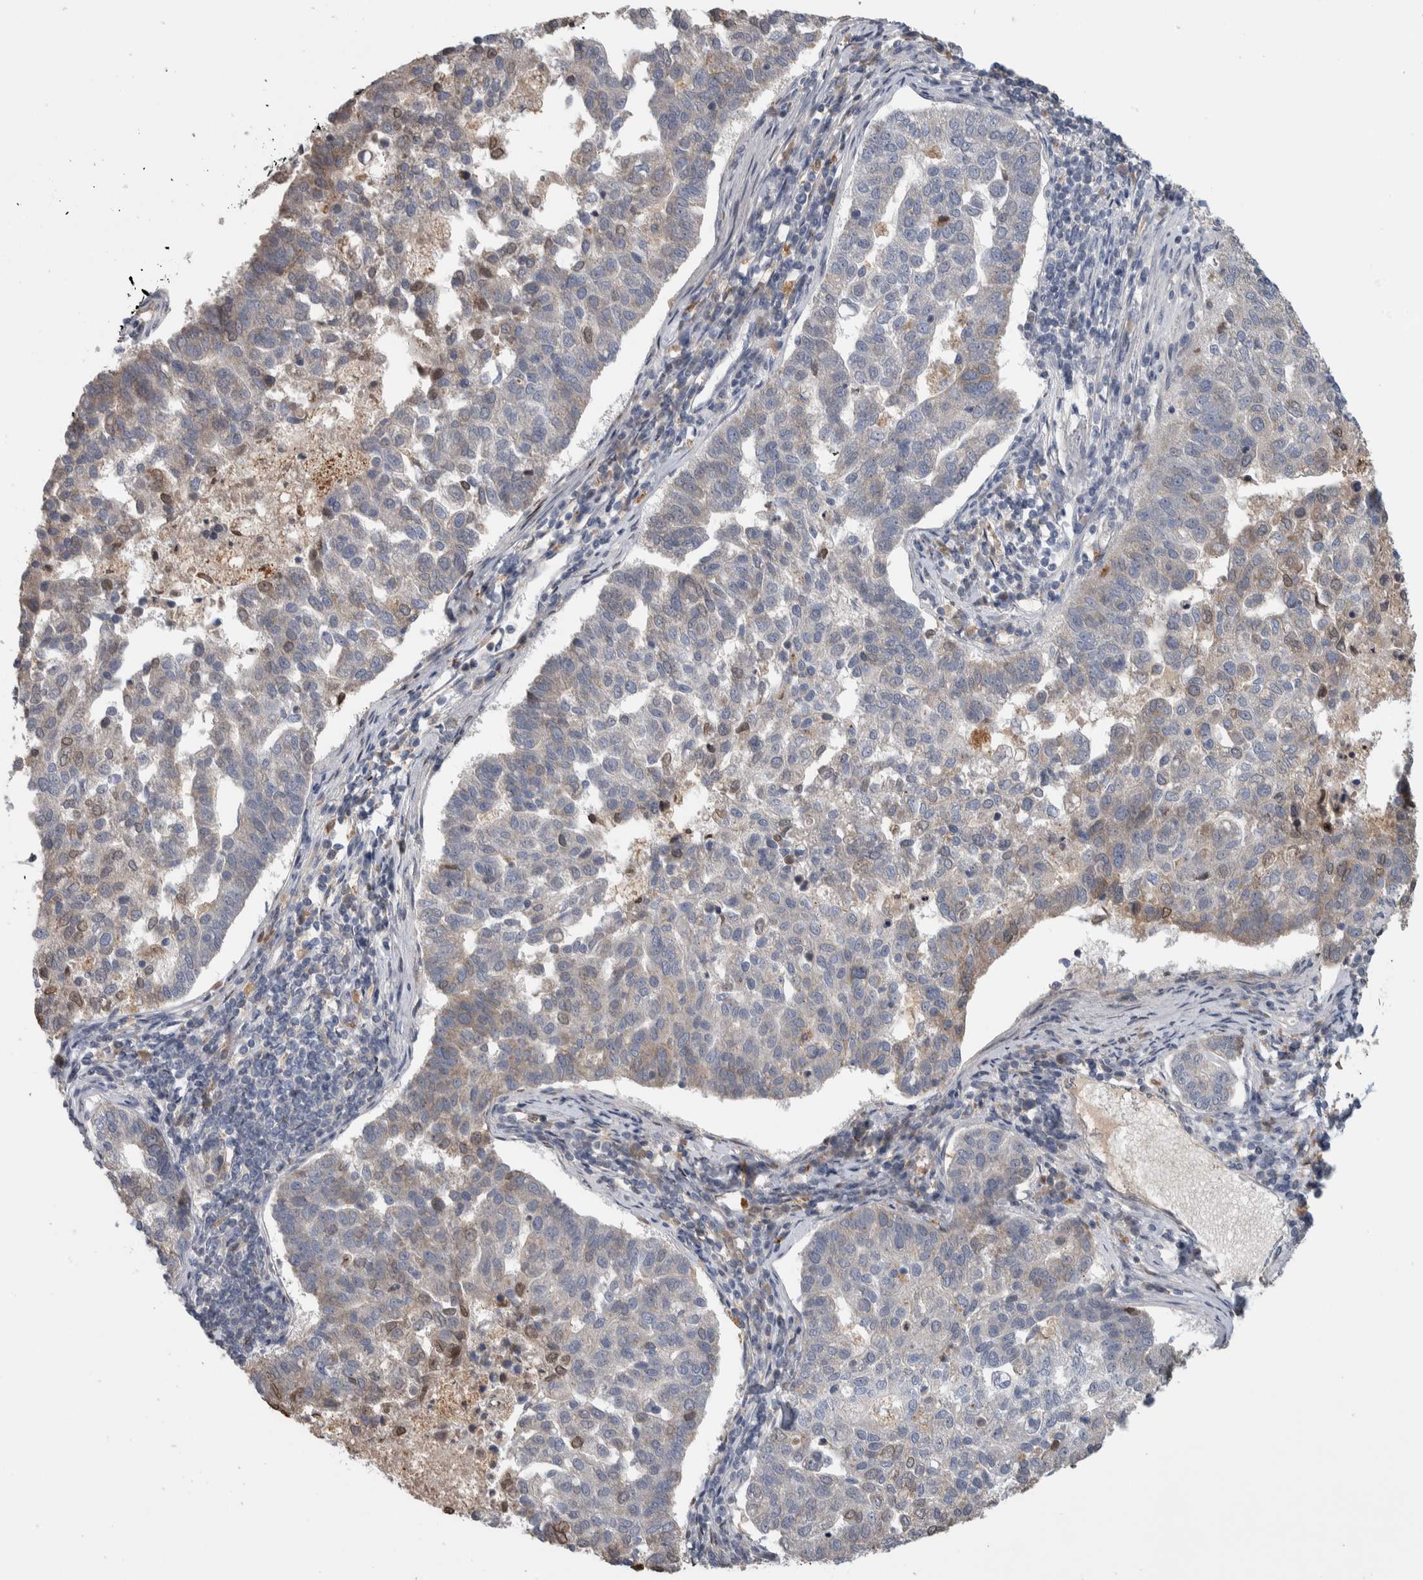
{"staining": {"intensity": "weak", "quantity": "25%-75%", "location": "cytoplasmic/membranous"}, "tissue": "pancreatic cancer", "cell_type": "Tumor cells", "image_type": "cancer", "snomed": [{"axis": "morphology", "description": "Adenocarcinoma, NOS"}, {"axis": "topography", "description": "Pancreas"}], "caption": "Immunohistochemical staining of pancreatic cancer displays low levels of weak cytoplasmic/membranous protein positivity in about 25%-75% of tumor cells.", "gene": "FAM83G", "patient": {"sex": "female", "age": 61}}